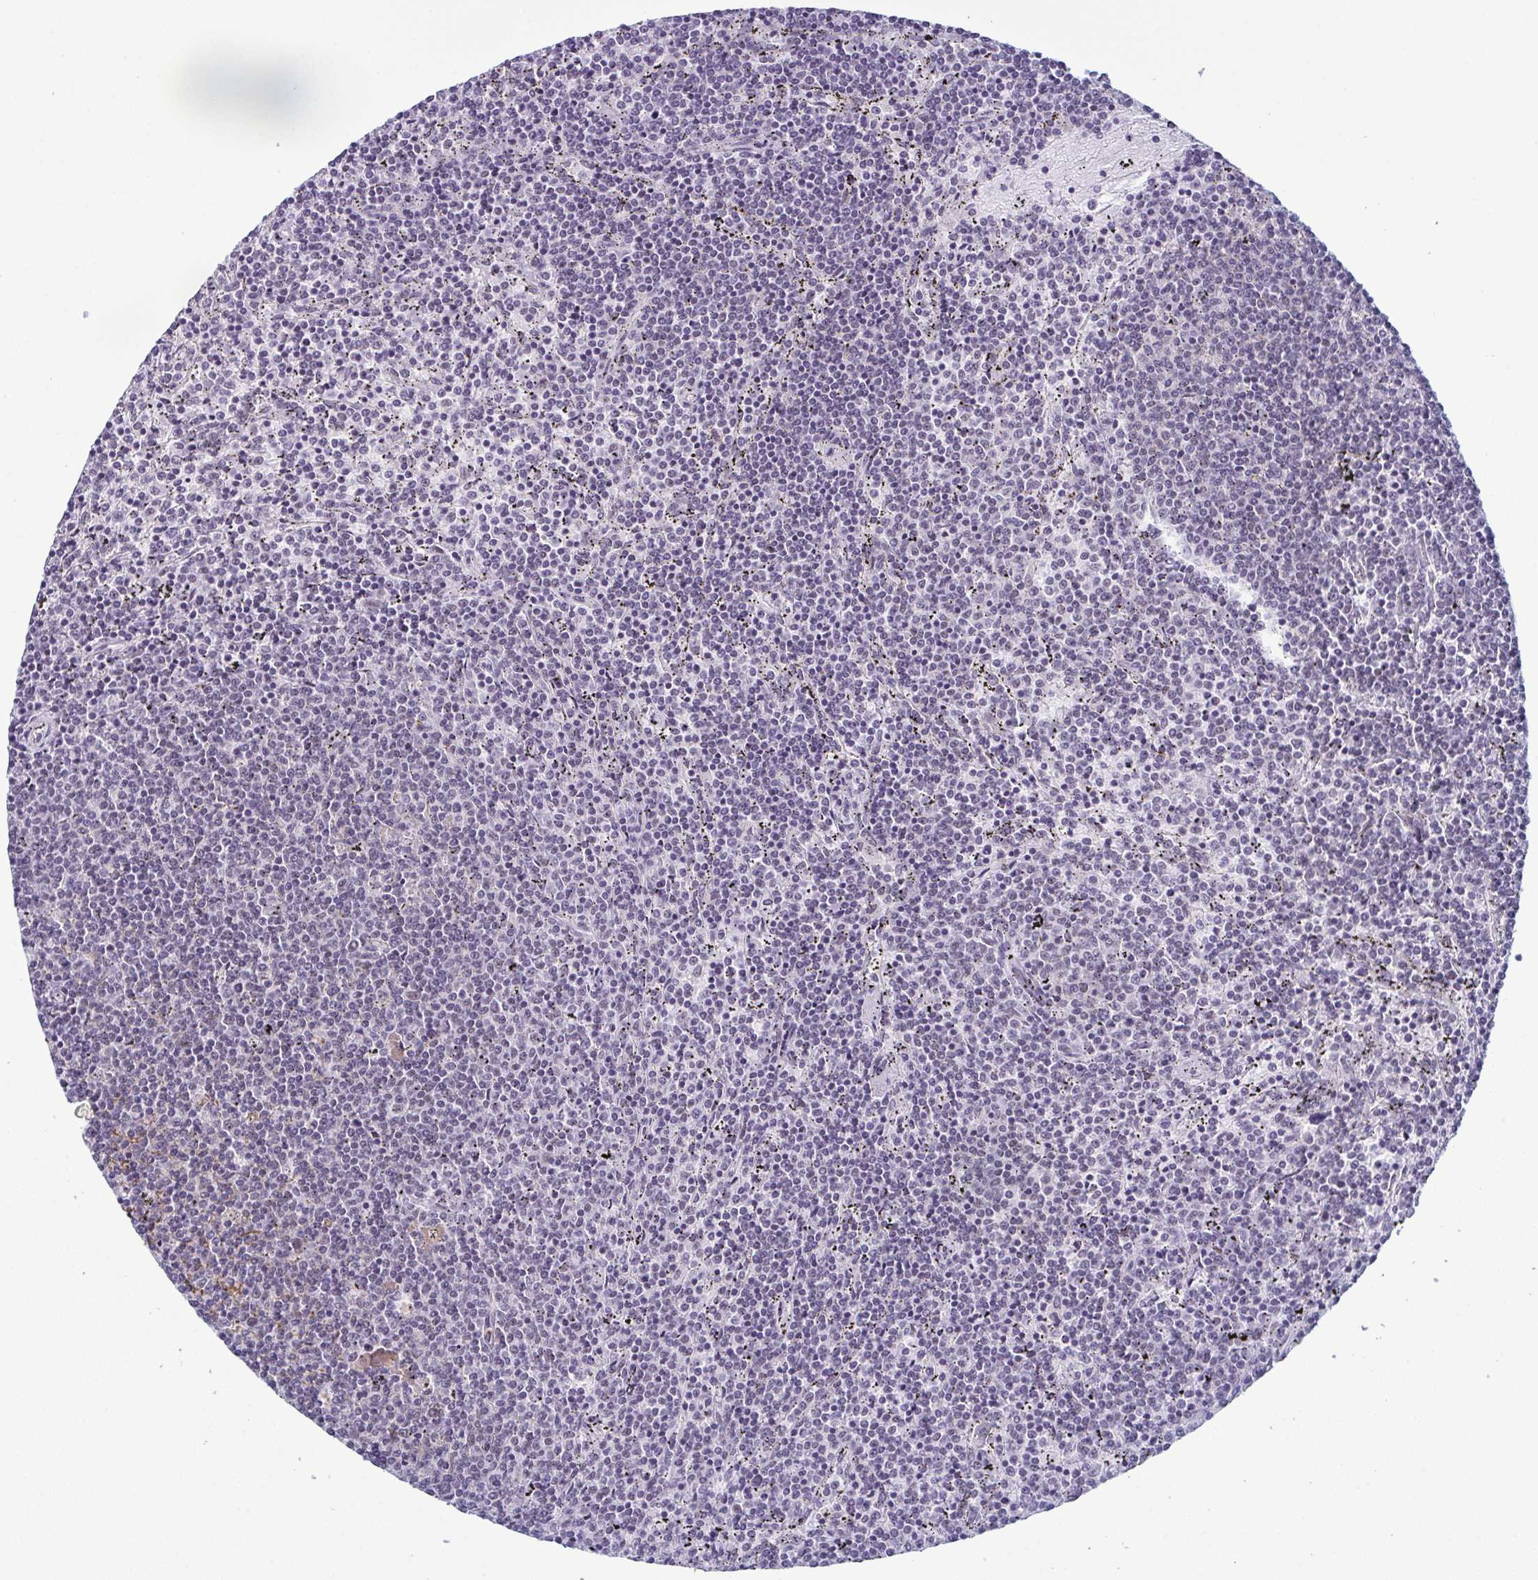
{"staining": {"intensity": "negative", "quantity": "none", "location": "none"}, "tissue": "lymphoma", "cell_type": "Tumor cells", "image_type": "cancer", "snomed": [{"axis": "morphology", "description": "Malignant lymphoma, non-Hodgkin's type, Low grade"}, {"axis": "topography", "description": "Spleen"}], "caption": "Image shows no significant protein expression in tumor cells of lymphoma. (DAB IHC visualized using brightfield microscopy, high magnification).", "gene": "RBM7", "patient": {"sex": "female", "age": 50}}